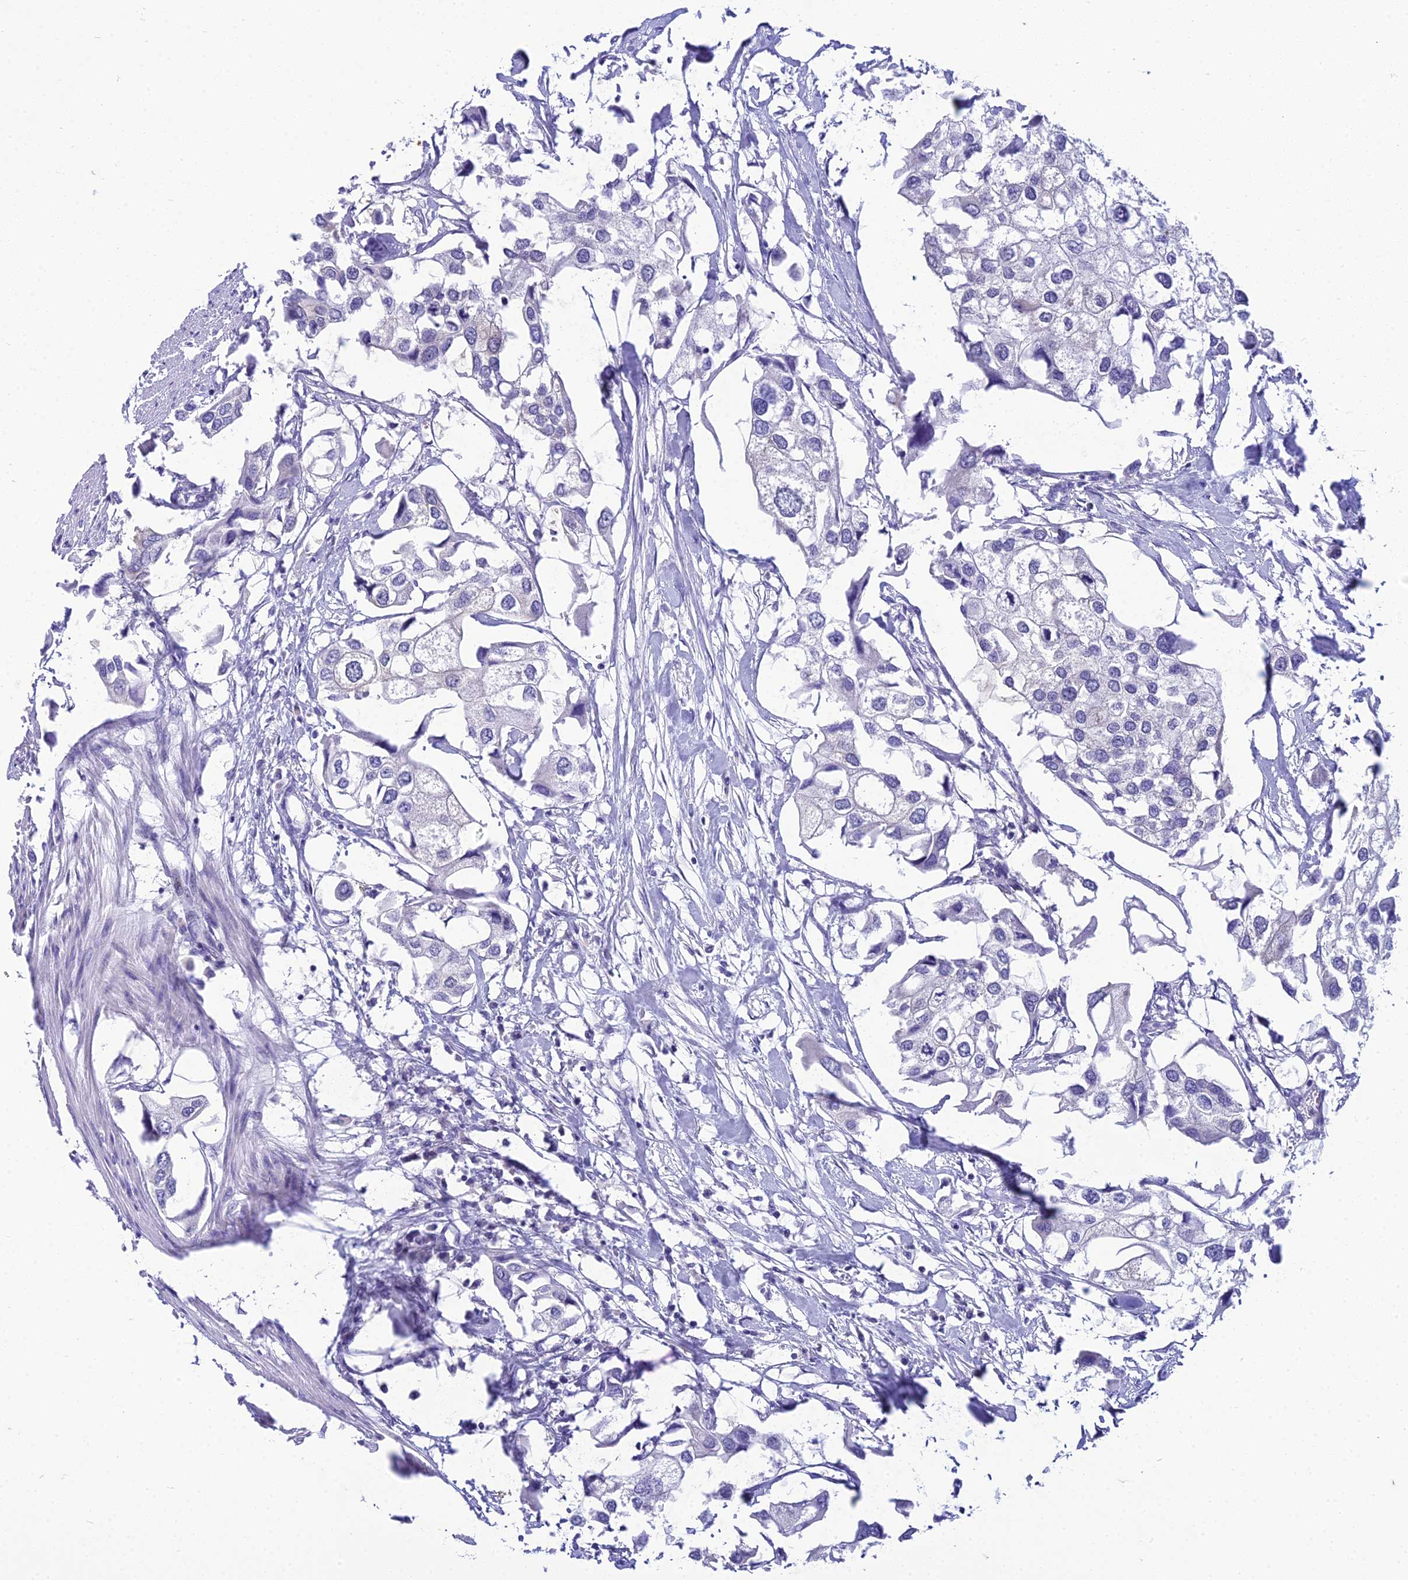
{"staining": {"intensity": "negative", "quantity": "none", "location": "none"}, "tissue": "urothelial cancer", "cell_type": "Tumor cells", "image_type": "cancer", "snomed": [{"axis": "morphology", "description": "Urothelial carcinoma, High grade"}, {"axis": "topography", "description": "Urinary bladder"}], "caption": "High magnification brightfield microscopy of urothelial cancer stained with DAB (brown) and counterstained with hematoxylin (blue): tumor cells show no significant staining.", "gene": "ZMIZ1", "patient": {"sex": "male", "age": 64}}